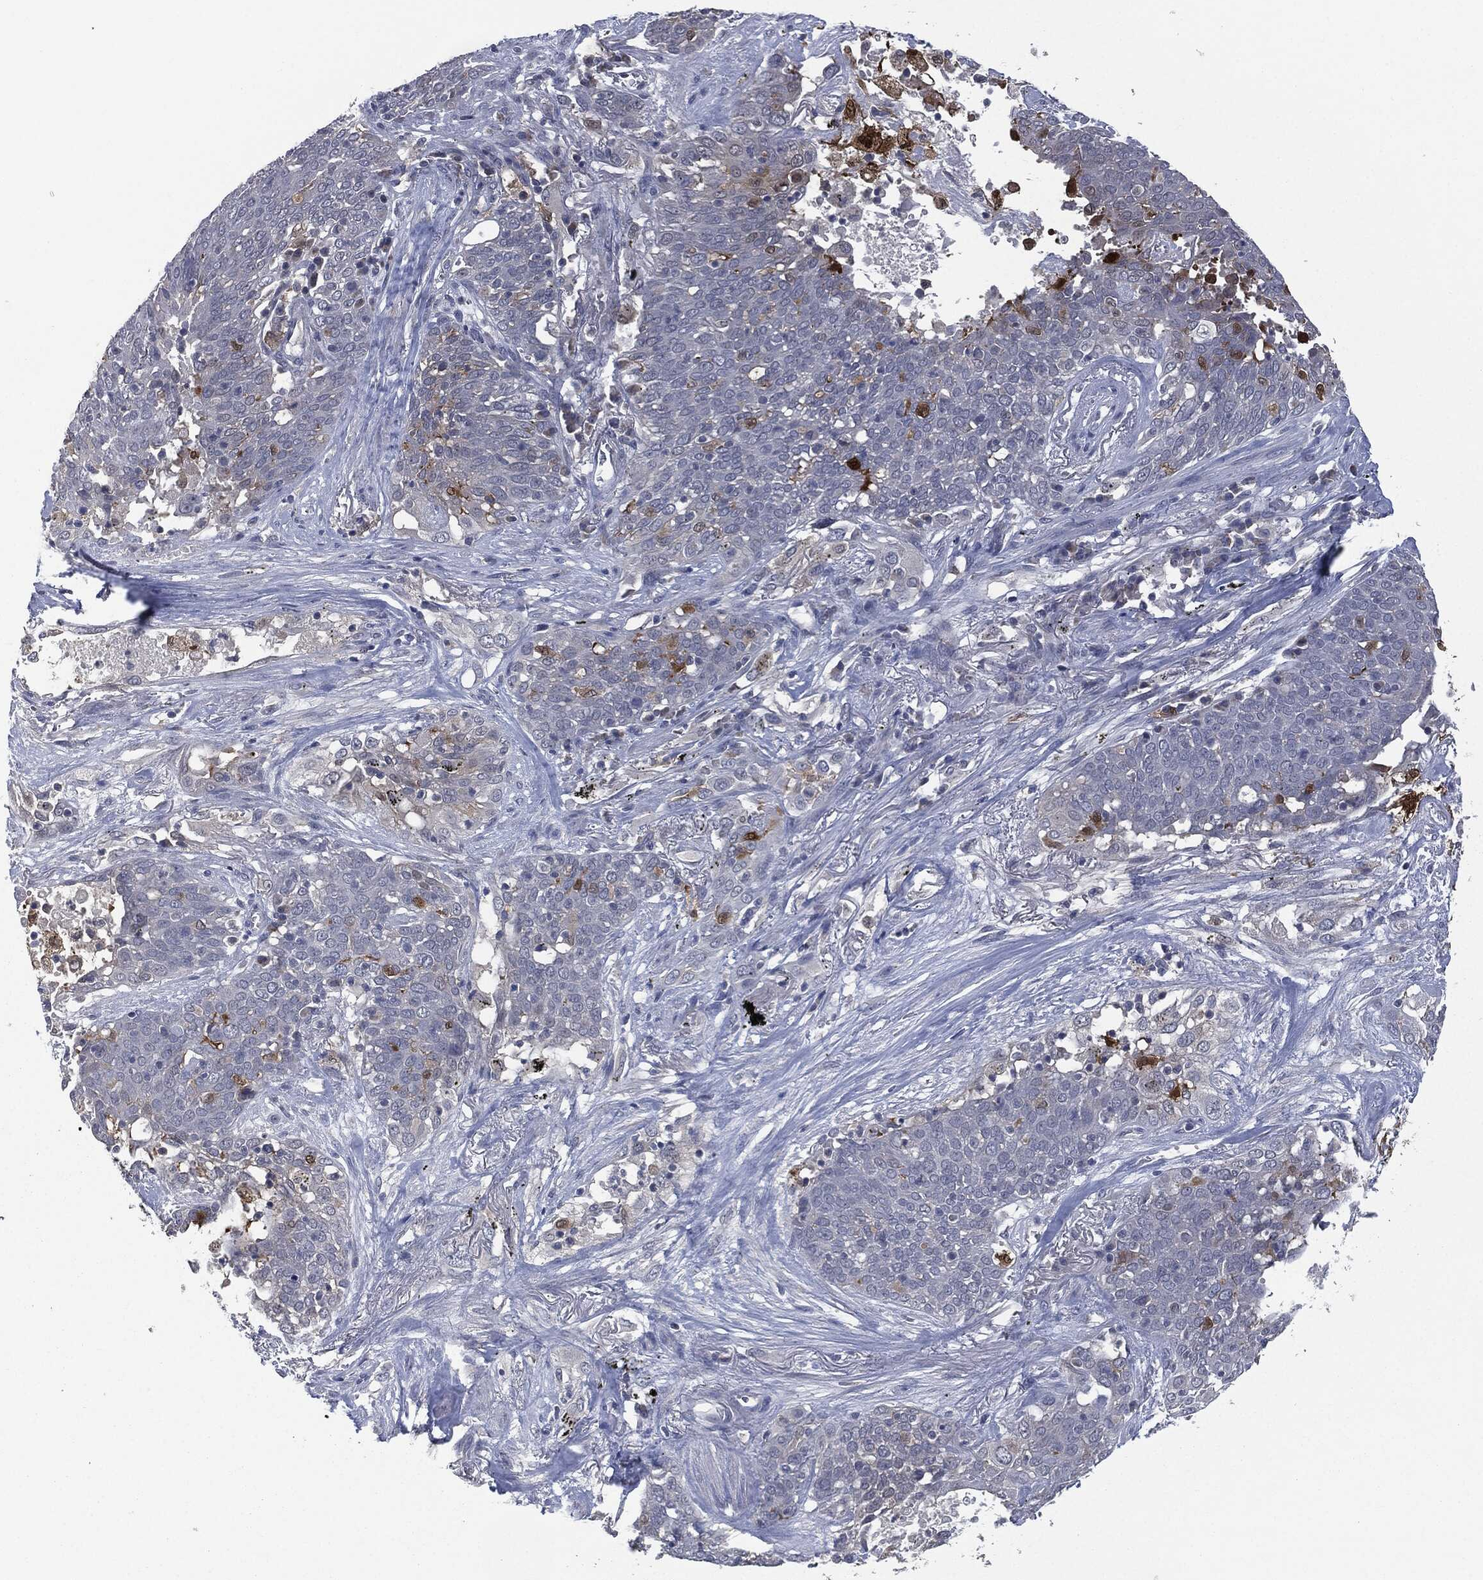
{"staining": {"intensity": "negative", "quantity": "none", "location": "none"}, "tissue": "lung cancer", "cell_type": "Tumor cells", "image_type": "cancer", "snomed": [{"axis": "morphology", "description": "Squamous cell carcinoma, NOS"}, {"axis": "topography", "description": "Lung"}], "caption": "Tumor cells show no significant positivity in lung cancer.", "gene": "IL1RN", "patient": {"sex": "male", "age": 82}}